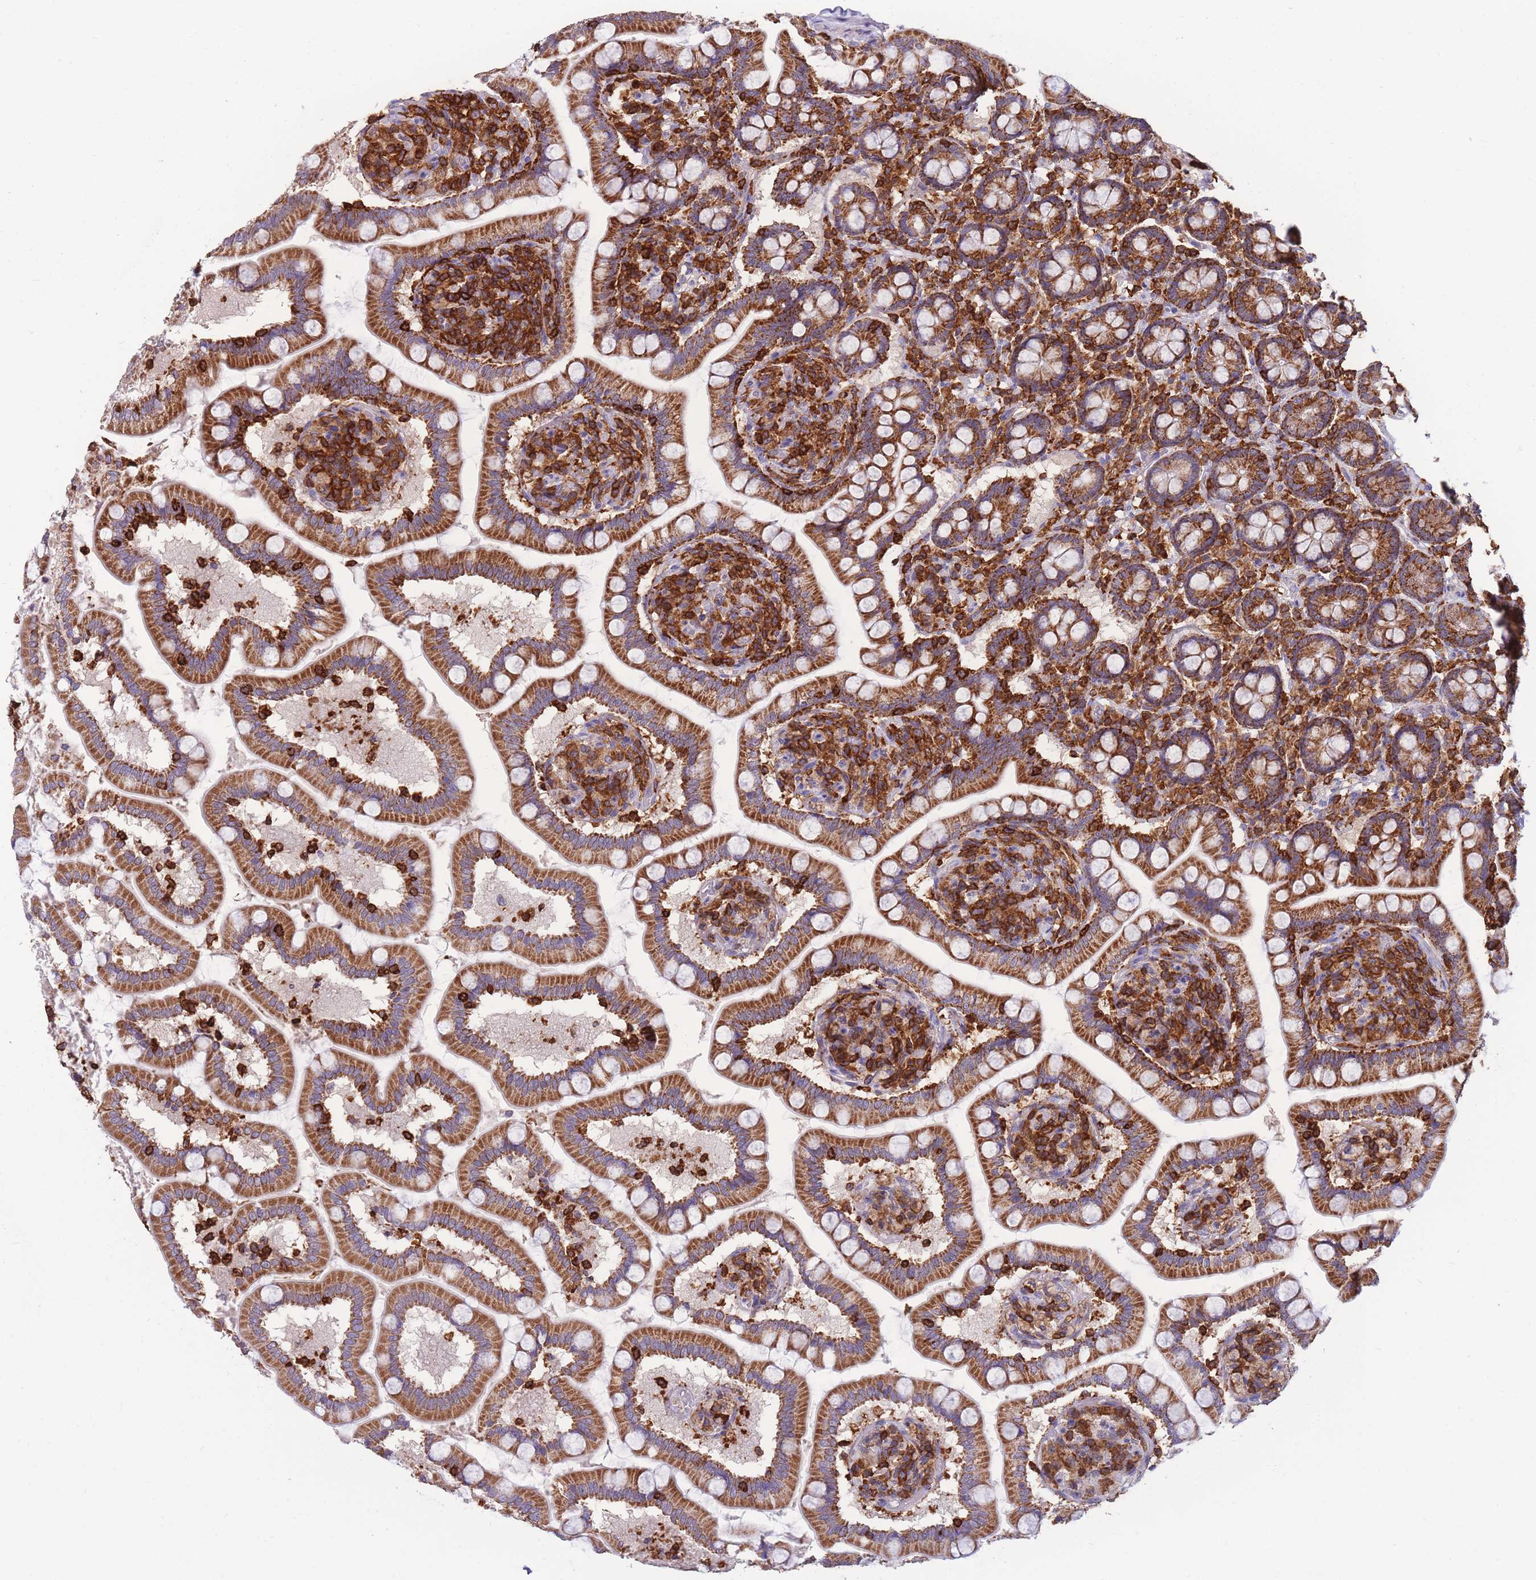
{"staining": {"intensity": "strong", "quantity": ">75%", "location": "cytoplasmic/membranous"}, "tissue": "small intestine", "cell_type": "Glandular cells", "image_type": "normal", "snomed": [{"axis": "morphology", "description": "Normal tissue, NOS"}, {"axis": "topography", "description": "Small intestine"}], "caption": "Immunohistochemical staining of unremarkable human small intestine demonstrates high levels of strong cytoplasmic/membranous positivity in about >75% of glandular cells.", "gene": "MRPL54", "patient": {"sex": "female", "age": 64}}